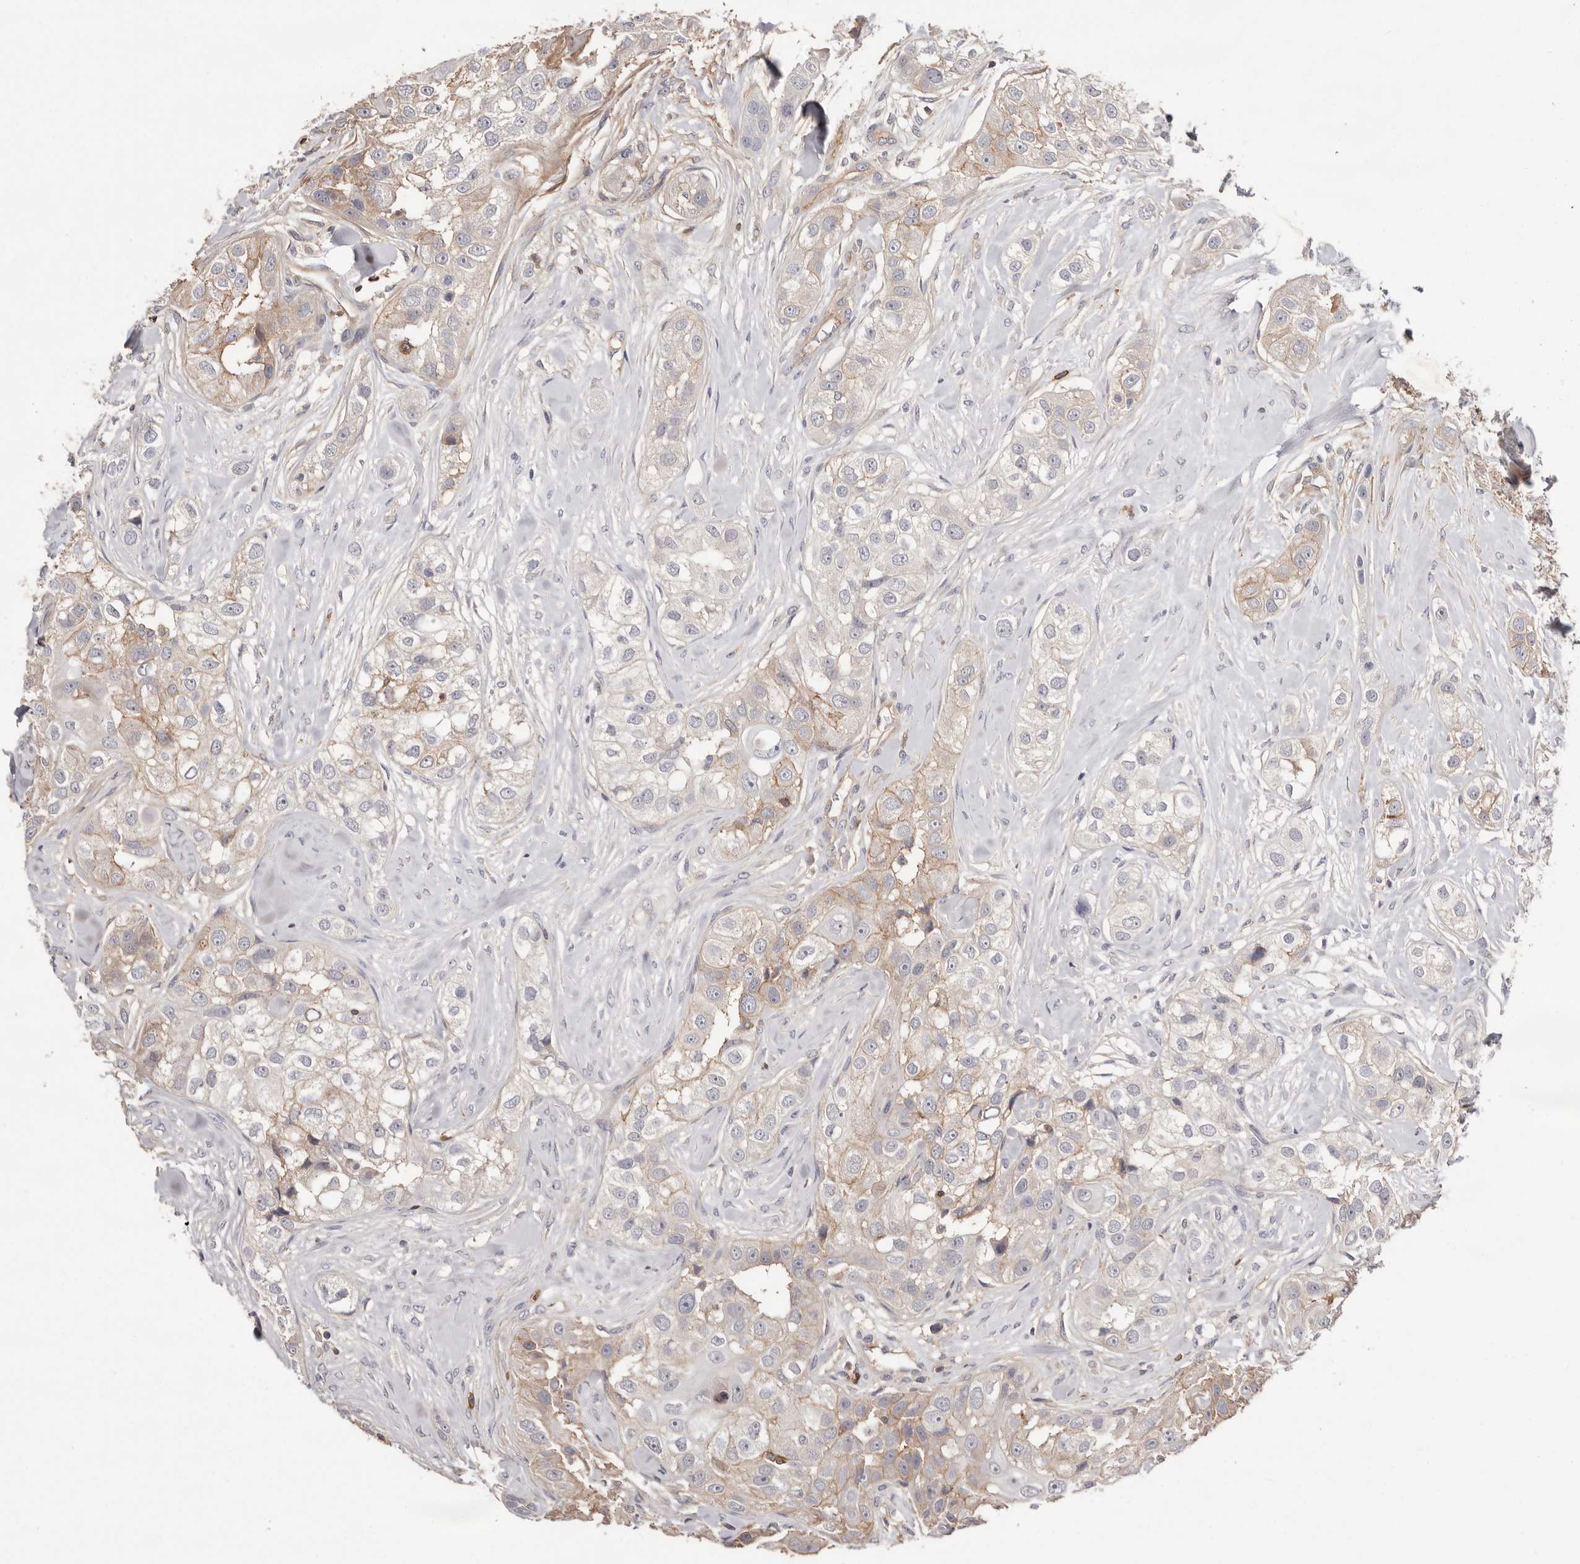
{"staining": {"intensity": "moderate", "quantity": "25%-75%", "location": "cytoplasmic/membranous"}, "tissue": "head and neck cancer", "cell_type": "Tumor cells", "image_type": "cancer", "snomed": [{"axis": "morphology", "description": "Normal tissue, NOS"}, {"axis": "morphology", "description": "Squamous cell carcinoma, NOS"}, {"axis": "topography", "description": "Skeletal muscle"}, {"axis": "topography", "description": "Head-Neck"}], "caption": "A photomicrograph of squamous cell carcinoma (head and neck) stained for a protein demonstrates moderate cytoplasmic/membranous brown staining in tumor cells.", "gene": "MMACHC", "patient": {"sex": "male", "age": 51}}